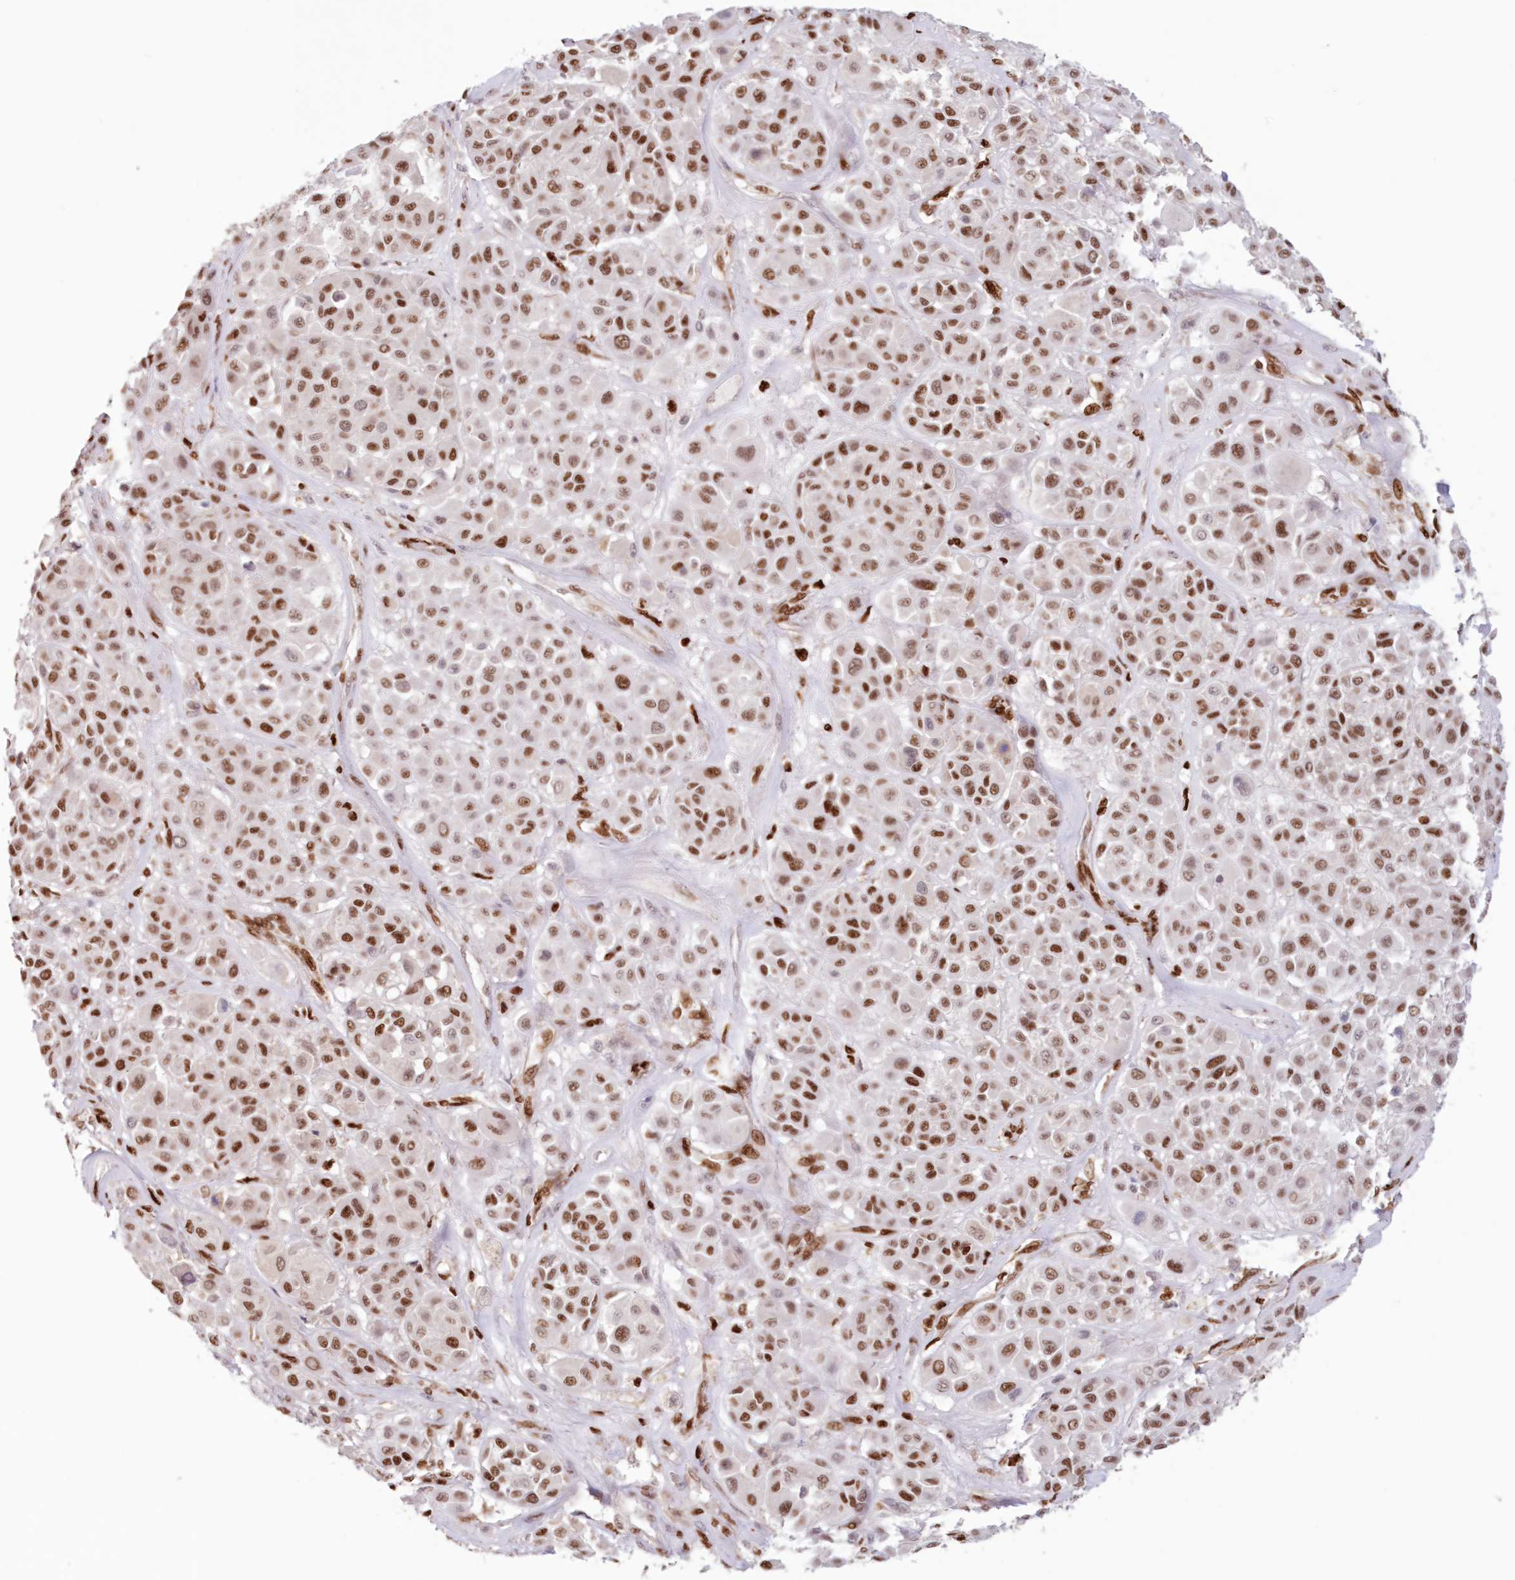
{"staining": {"intensity": "moderate", "quantity": ">75%", "location": "nuclear"}, "tissue": "melanoma", "cell_type": "Tumor cells", "image_type": "cancer", "snomed": [{"axis": "morphology", "description": "Malignant melanoma, Metastatic site"}, {"axis": "topography", "description": "Soft tissue"}], "caption": "Immunohistochemistry (IHC) micrograph of neoplastic tissue: melanoma stained using IHC demonstrates medium levels of moderate protein expression localized specifically in the nuclear of tumor cells, appearing as a nuclear brown color.", "gene": "POLR2B", "patient": {"sex": "male", "age": 41}}